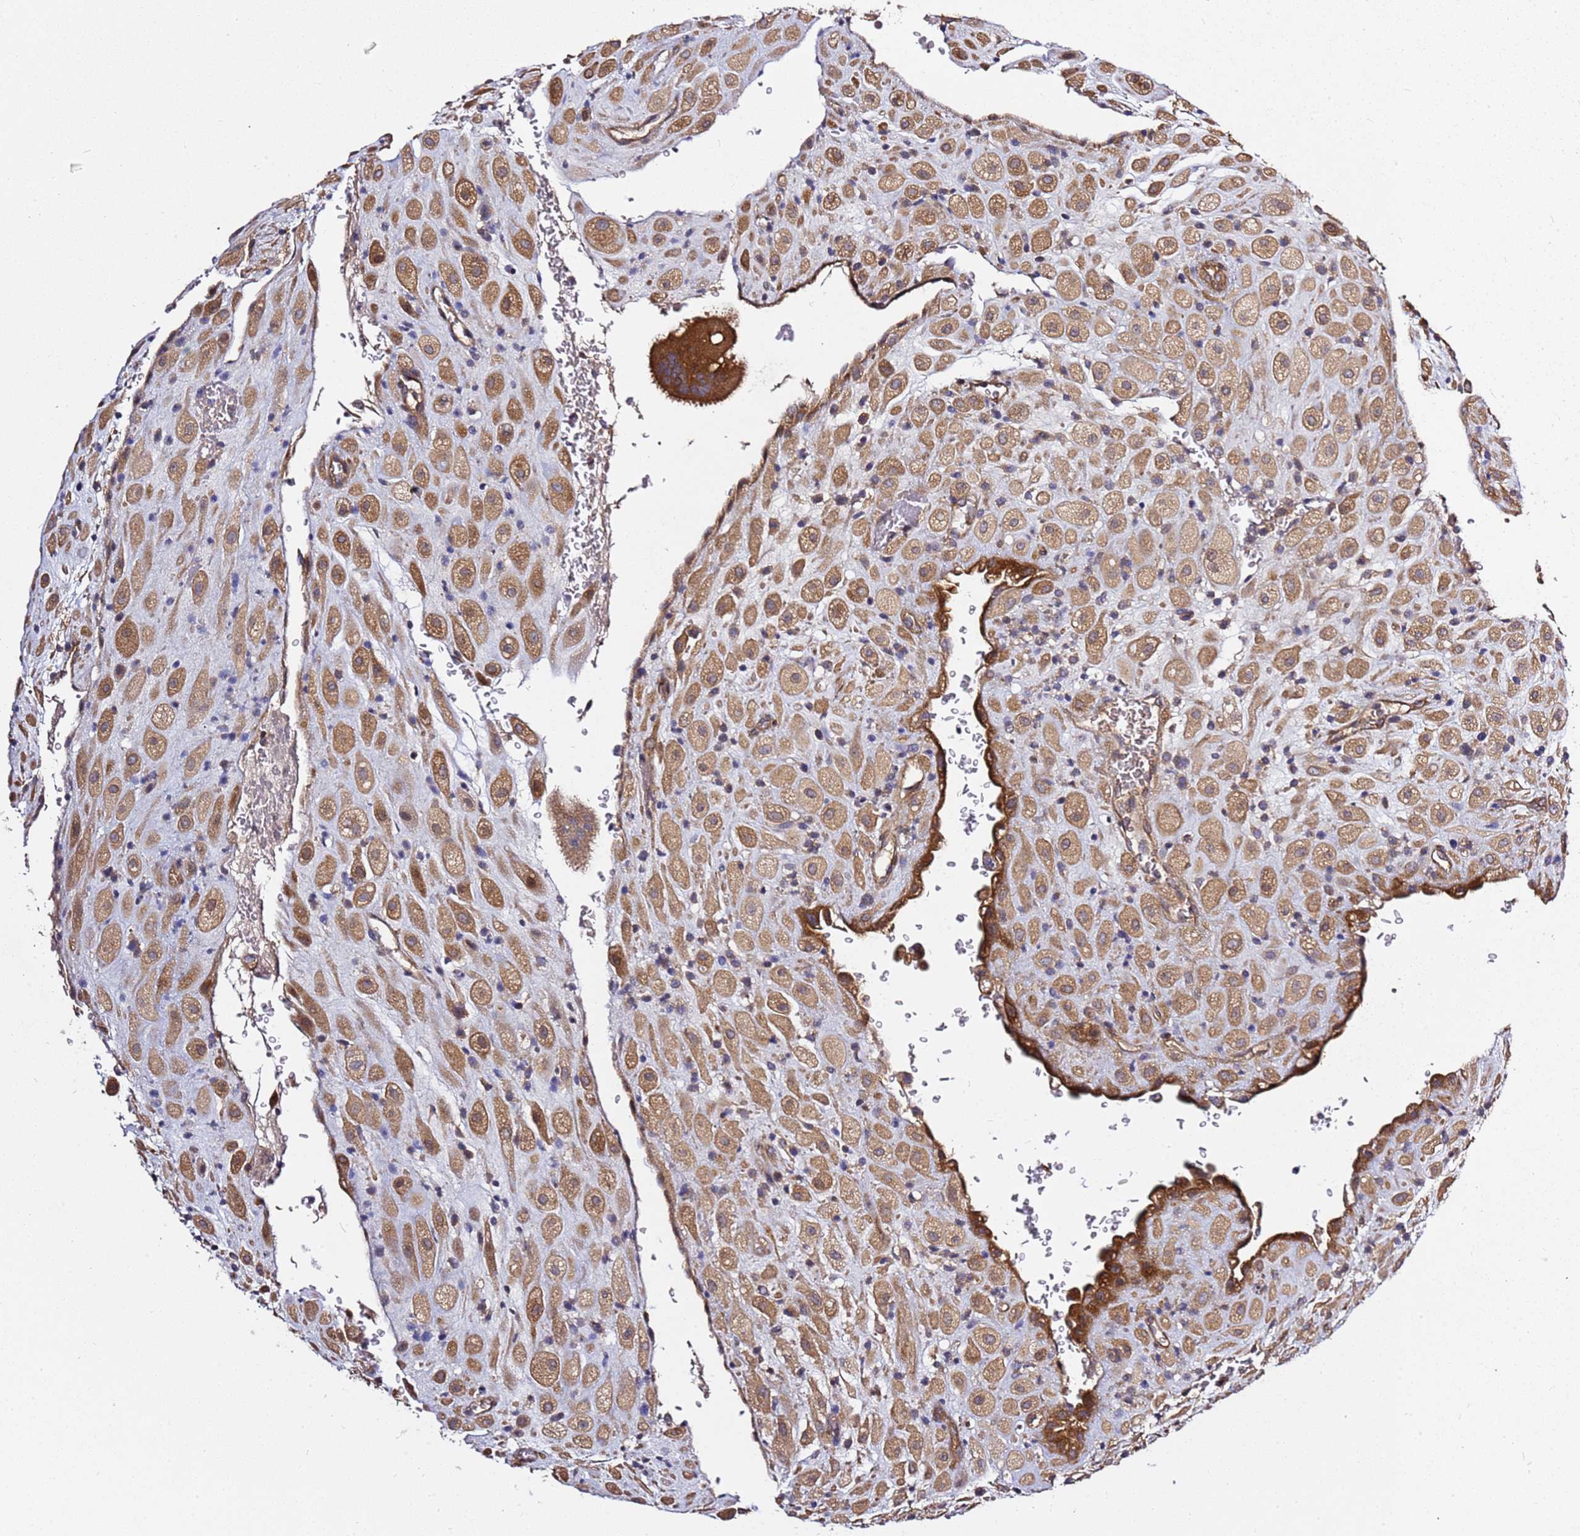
{"staining": {"intensity": "moderate", "quantity": ">75%", "location": "cytoplasmic/membranous"}, "tissue": "placenta", "cell_type": "Decidual cells", "image_type": "normal", "snomed": [{"axis": "morphology", "description": "Normal tissue, NOS"}, {"axis": "topography", "description": "Placenta"}], "caption": "Placenta stained for a protein (brown) demonstrates moderate cytoplasmic/membranous positive positivity in about >75% of decidual cells.", "gene": "GNL1", "patient": {"sex": "female", "age": 35}}